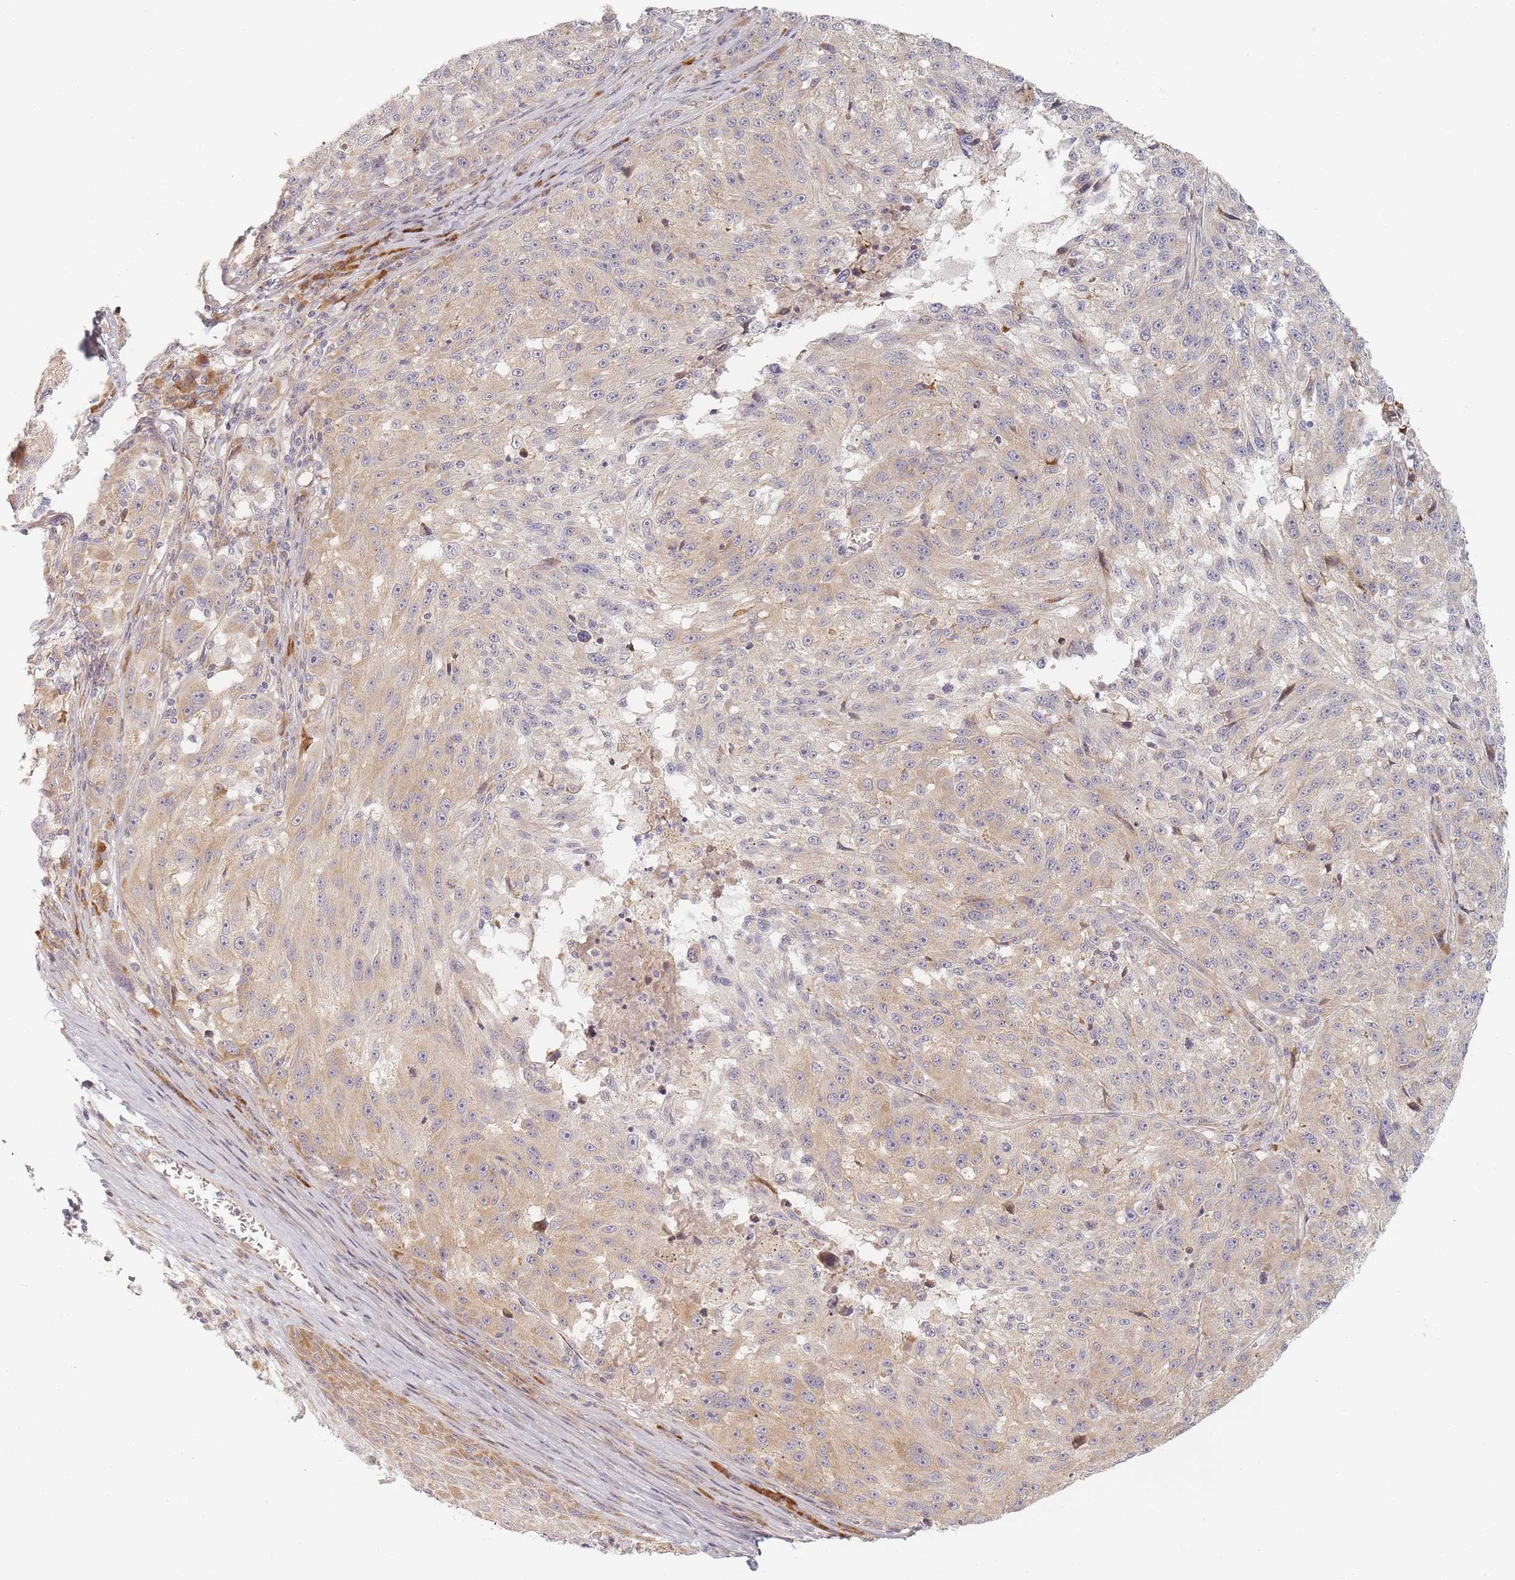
{"staining": {"intensity": "moderate", "quantity": "25%-75%", "location": "cytoplasmic/membranous"}, "tissue": "melanoma", "cell_type": "Tumor cells", "image_type": "cancer", "snomed": [{"axis": "morphology", "description": "Malignant melanoma, NOS"}, {"axis": "topography", "description": "Skin"}], "caption": "This micrograph demonstrates IHC staining of human melanoma, with medium moderate cytoplasmic/membranous staining in approximately 25%-75% of tumor cells.", "gene": "ZKSCAN7", "patient": {"sex": "male", "age": 53}}